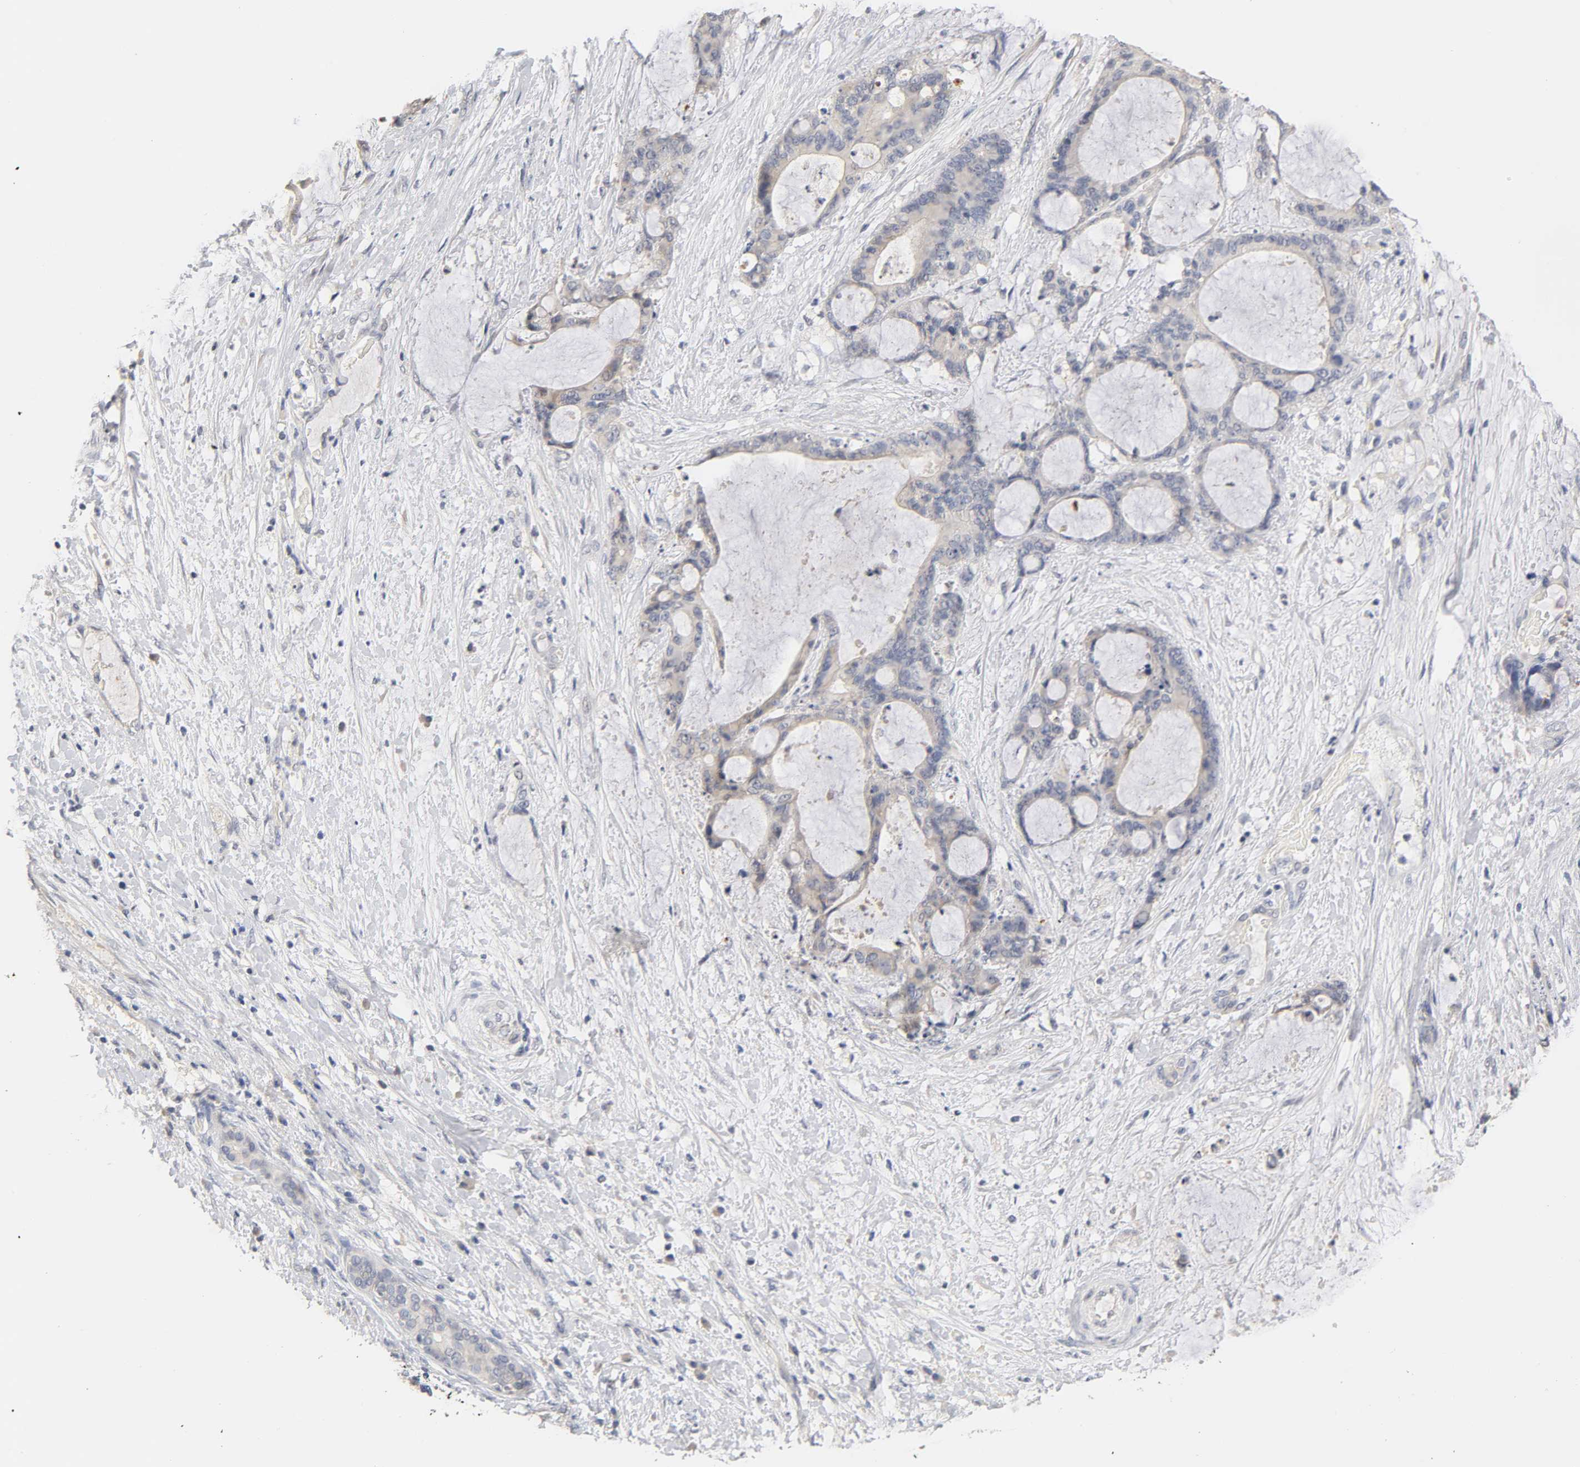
{"staining": {"intensity": "weak", "quantity": "25%-75%", "location": "cytoplasmic/membranous"}, "tissue": "liver cancer", "cell_type": "Tumor cells", "image_type": "cancer", "snomed": [{"axis": "morphology", "description": "Cholangiocarcinoma"}, {"axis": "topography", "description": "Liver"}], "caption": "A low amount of weak cytoplasmic/membranous staining is present in approximately 25%-75% of tumor cells in liver cancer tissue. The protein of interest is shown in brown color, while the nuclei are stained blue.", "gene": "OVOL1", "patient": {"sex": "female", "age": 73}}